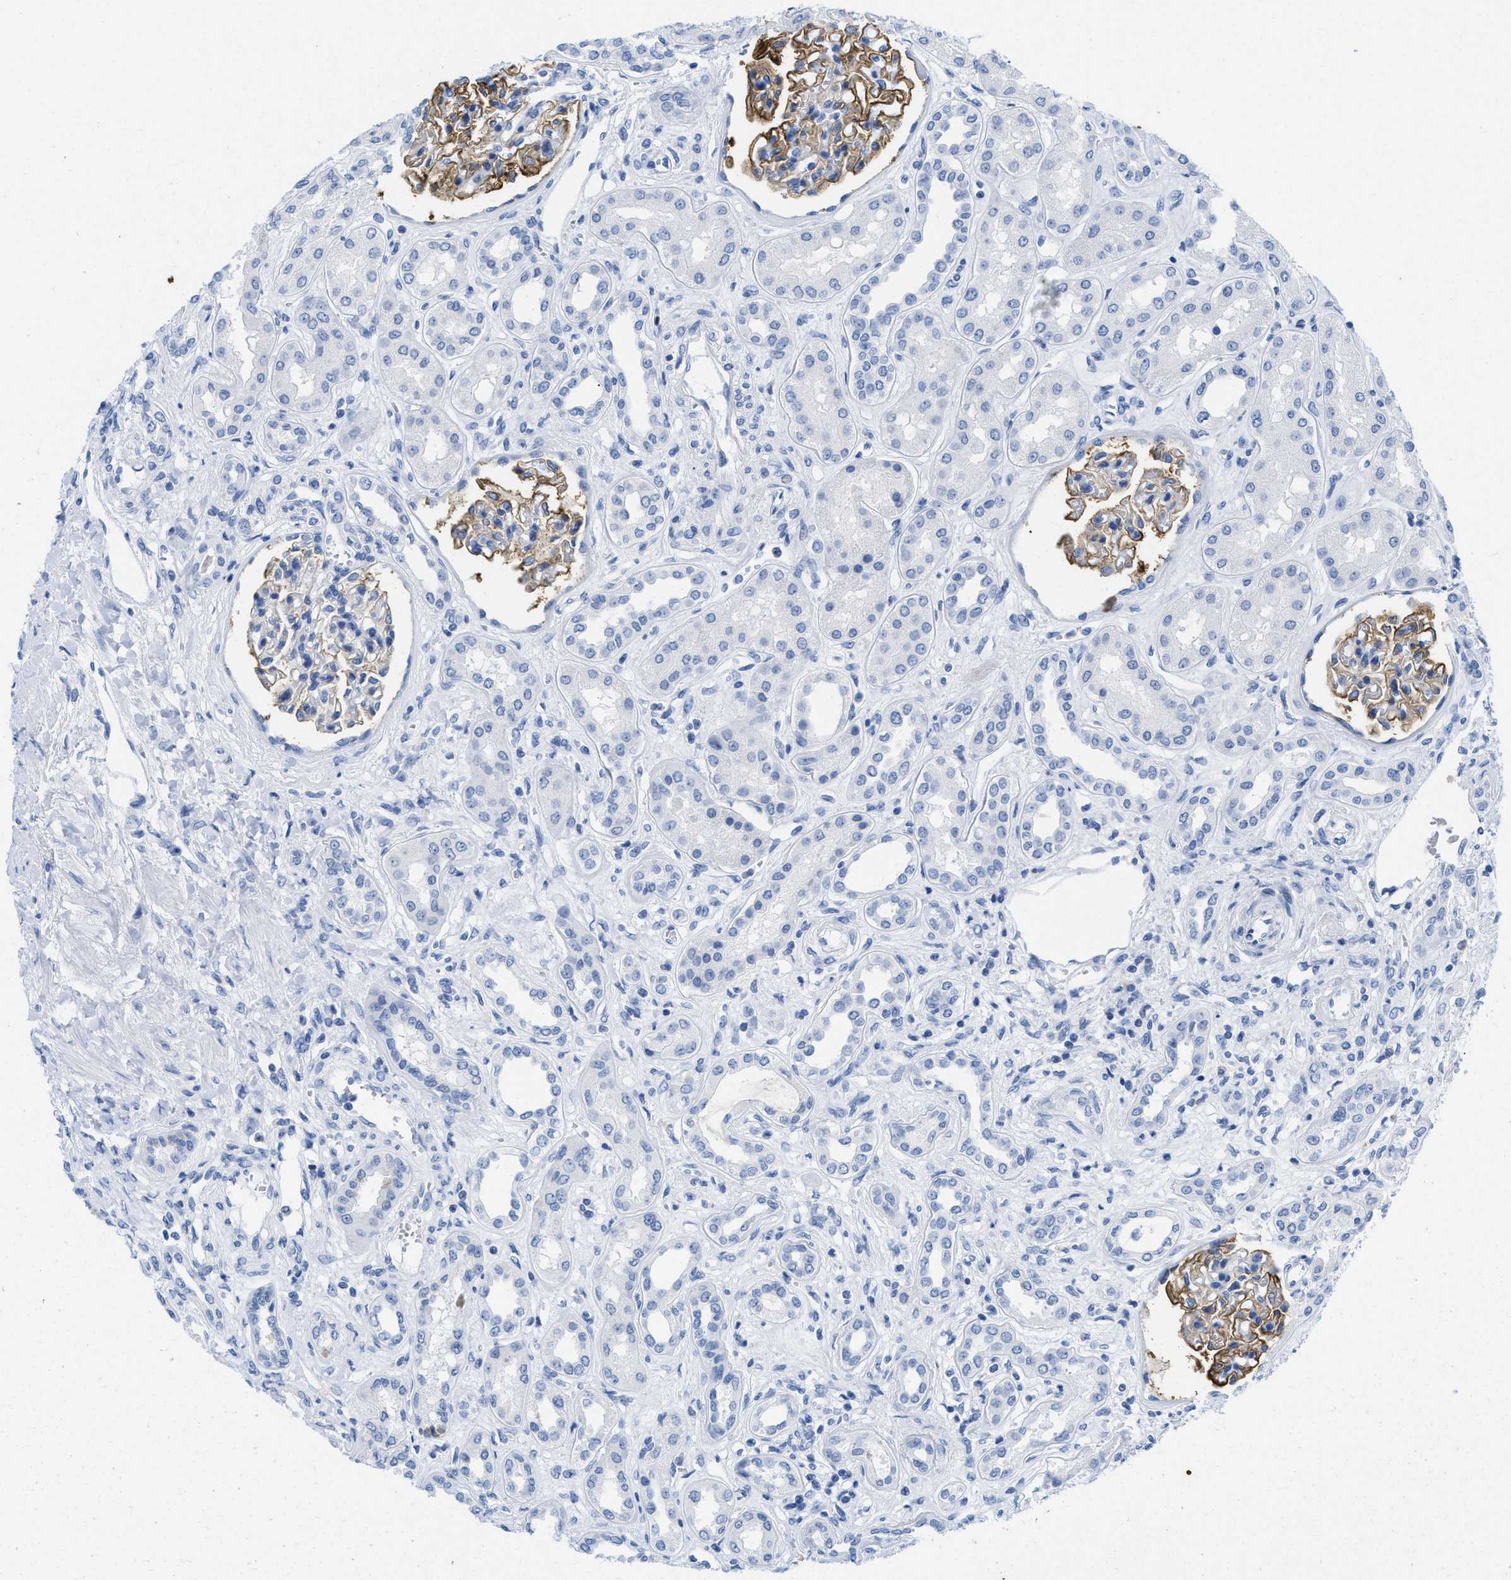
{"staining": {"intensity": "moderate", "quantity": "25%-75%", "location": "cytoplasmic/membranous"}, "tissue": "kidney", "cell_type": "Cells in glomeruli", "image_type": "normal", "snomed": [{"axis": "morphology", "description": "Normal tissue, NOS"}, {"axis": "topography", "description": "Kidney"}], "caption": "Moderate cytoplasmic/membranous staining for a protein is present in about 25%-75% of cells in glomeruli of normal kidney using immunohistochemistry (IHC).", "gene": "CR1", "patient": {"sex": "male", "age": 59}}